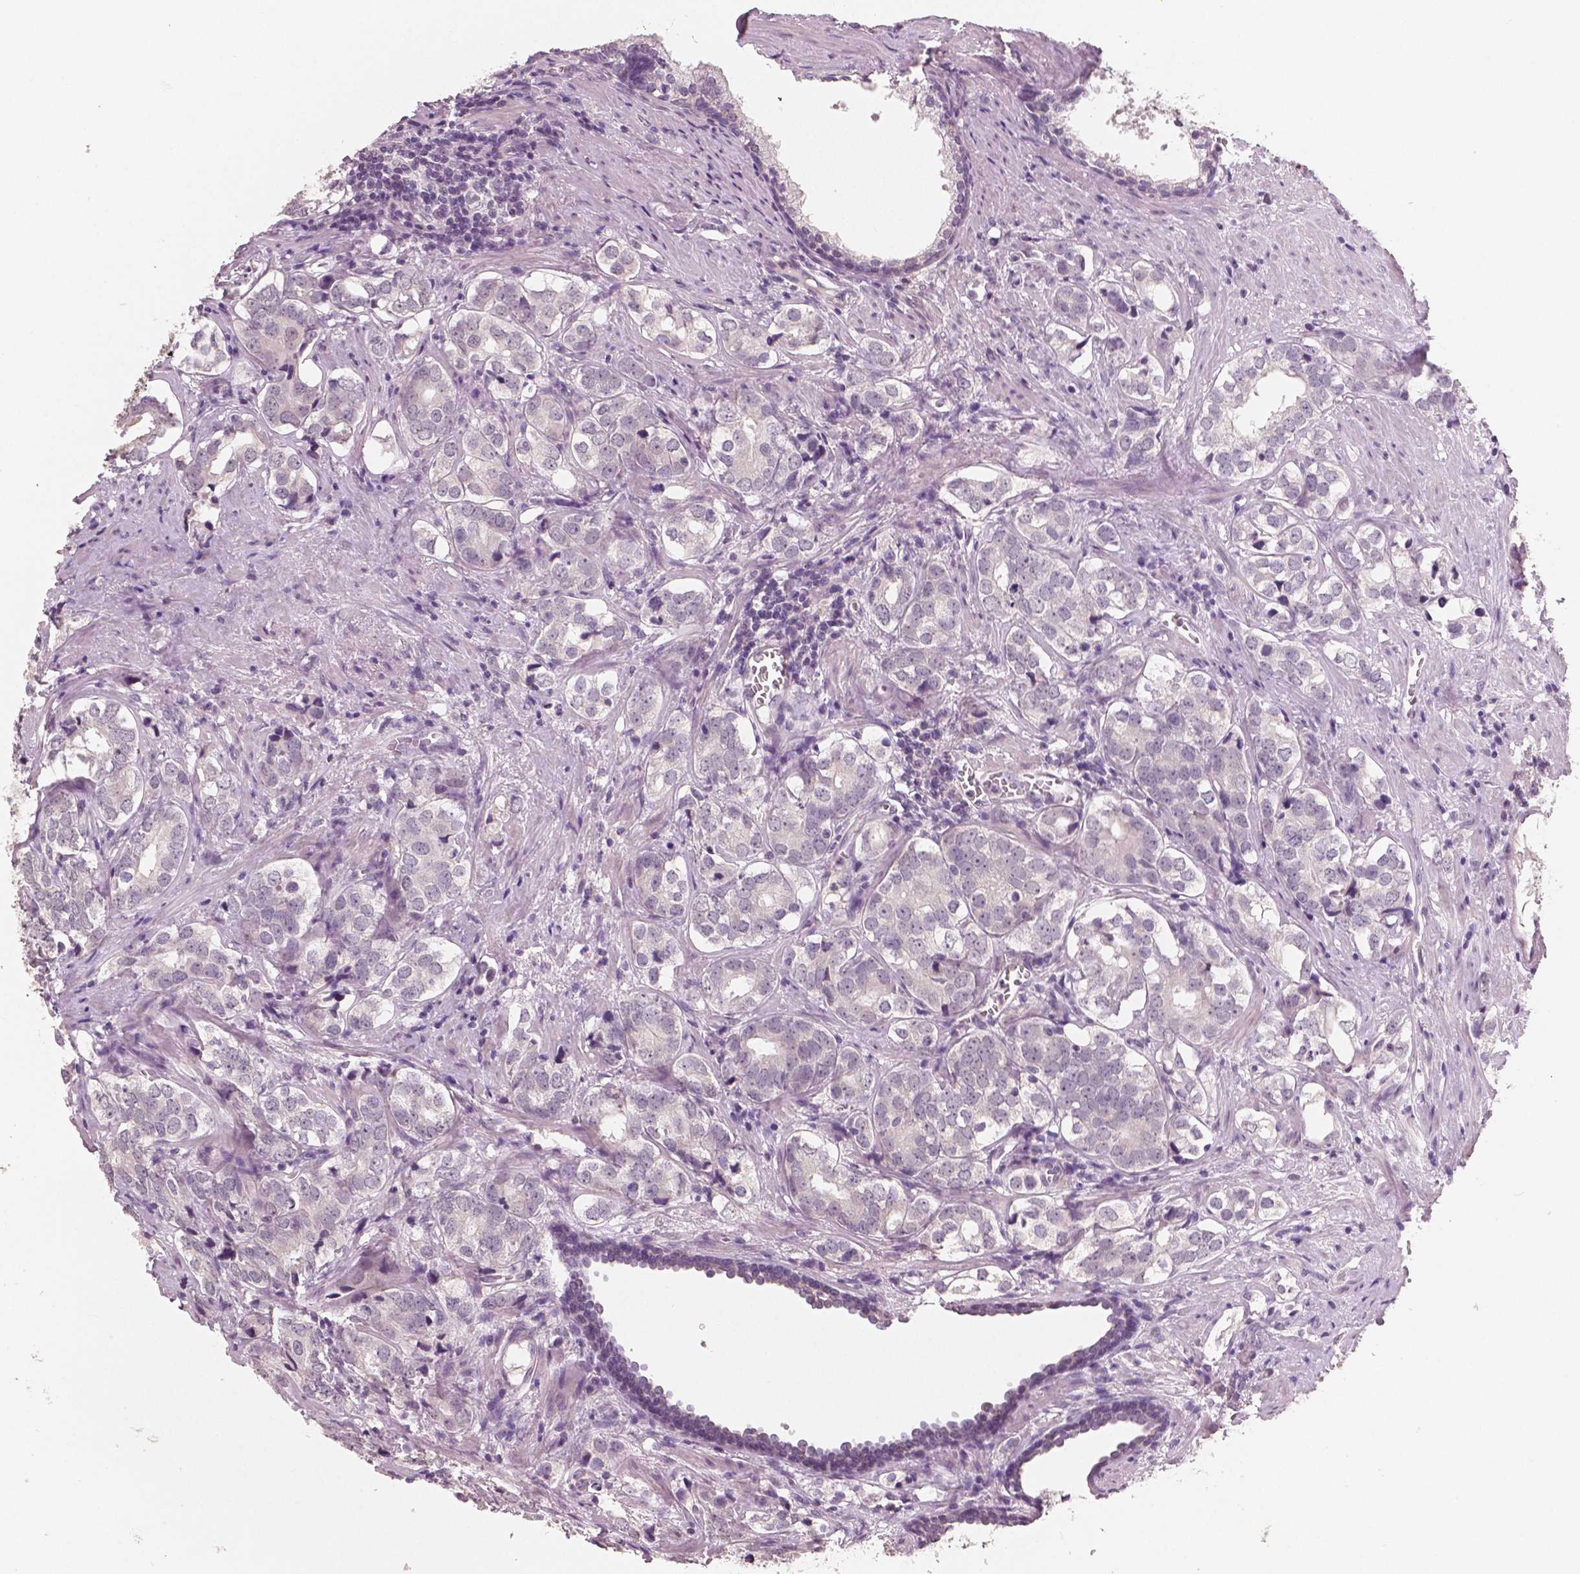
{"staining": {"intensity": "negative", "quantity": "none", "location": "none"}, "tissue": "prostate cancer", "cell_type": "Tumor cells", "image_type": "cancer", "snomed": [{"axis": "morphology", "description": "Adenocarcinoma, NOS"}, {"axis": "topography", "description": "Prostate and seminal vesicle, NOS"}], "caption": "Immunohistochemistry histopathology image of neoplastic tissue: prostate cancer stained with DAB reveals no significant protein staining in tumor cells. (DAB (3,3'-diaminobenzidine) IHC with hematoxylin counter stain).", "gene": "RNASE7", "patient": {"sex": "male", "age": 63}}